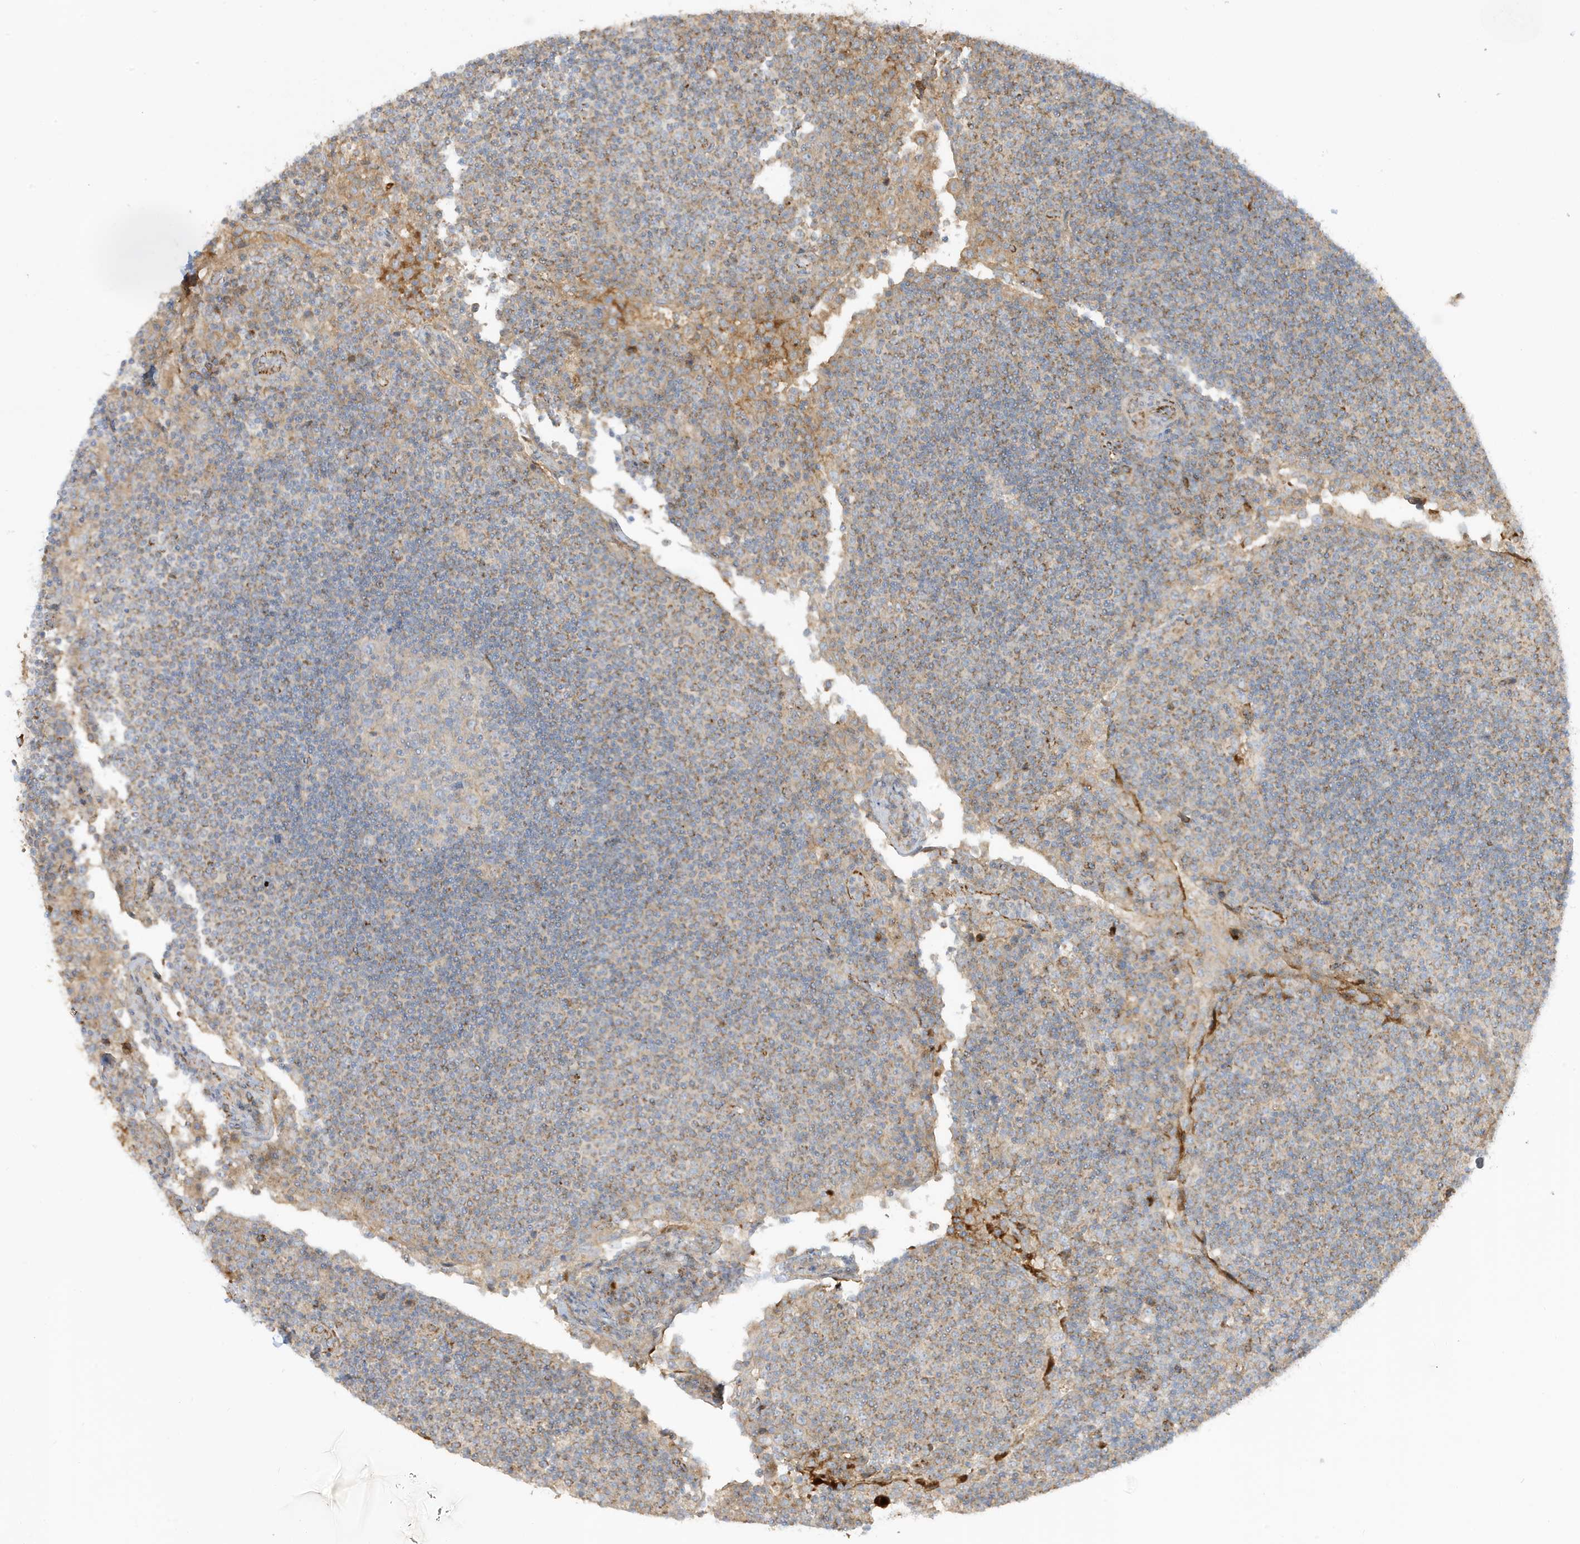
{"staining": {"intensity": "negative", "quantity": "none", "location": "none"}, "tissue": "lymph node", "cell_type": "Germinal center cells", "image_type": "normal", "snomed": [{"axis": "morphology", "description": "Normal tissue, NOS"}, {"axis": "topography", "description": "Lymph node"}], "caption": "Immunohistochemical staining of unremarkable human lymph node shows no significant staining in germinal center cells. (DAB IHC with hematoxylin counter stain).", "gene": "IFT57", "patient": {"sex": "female", "age": 53}}